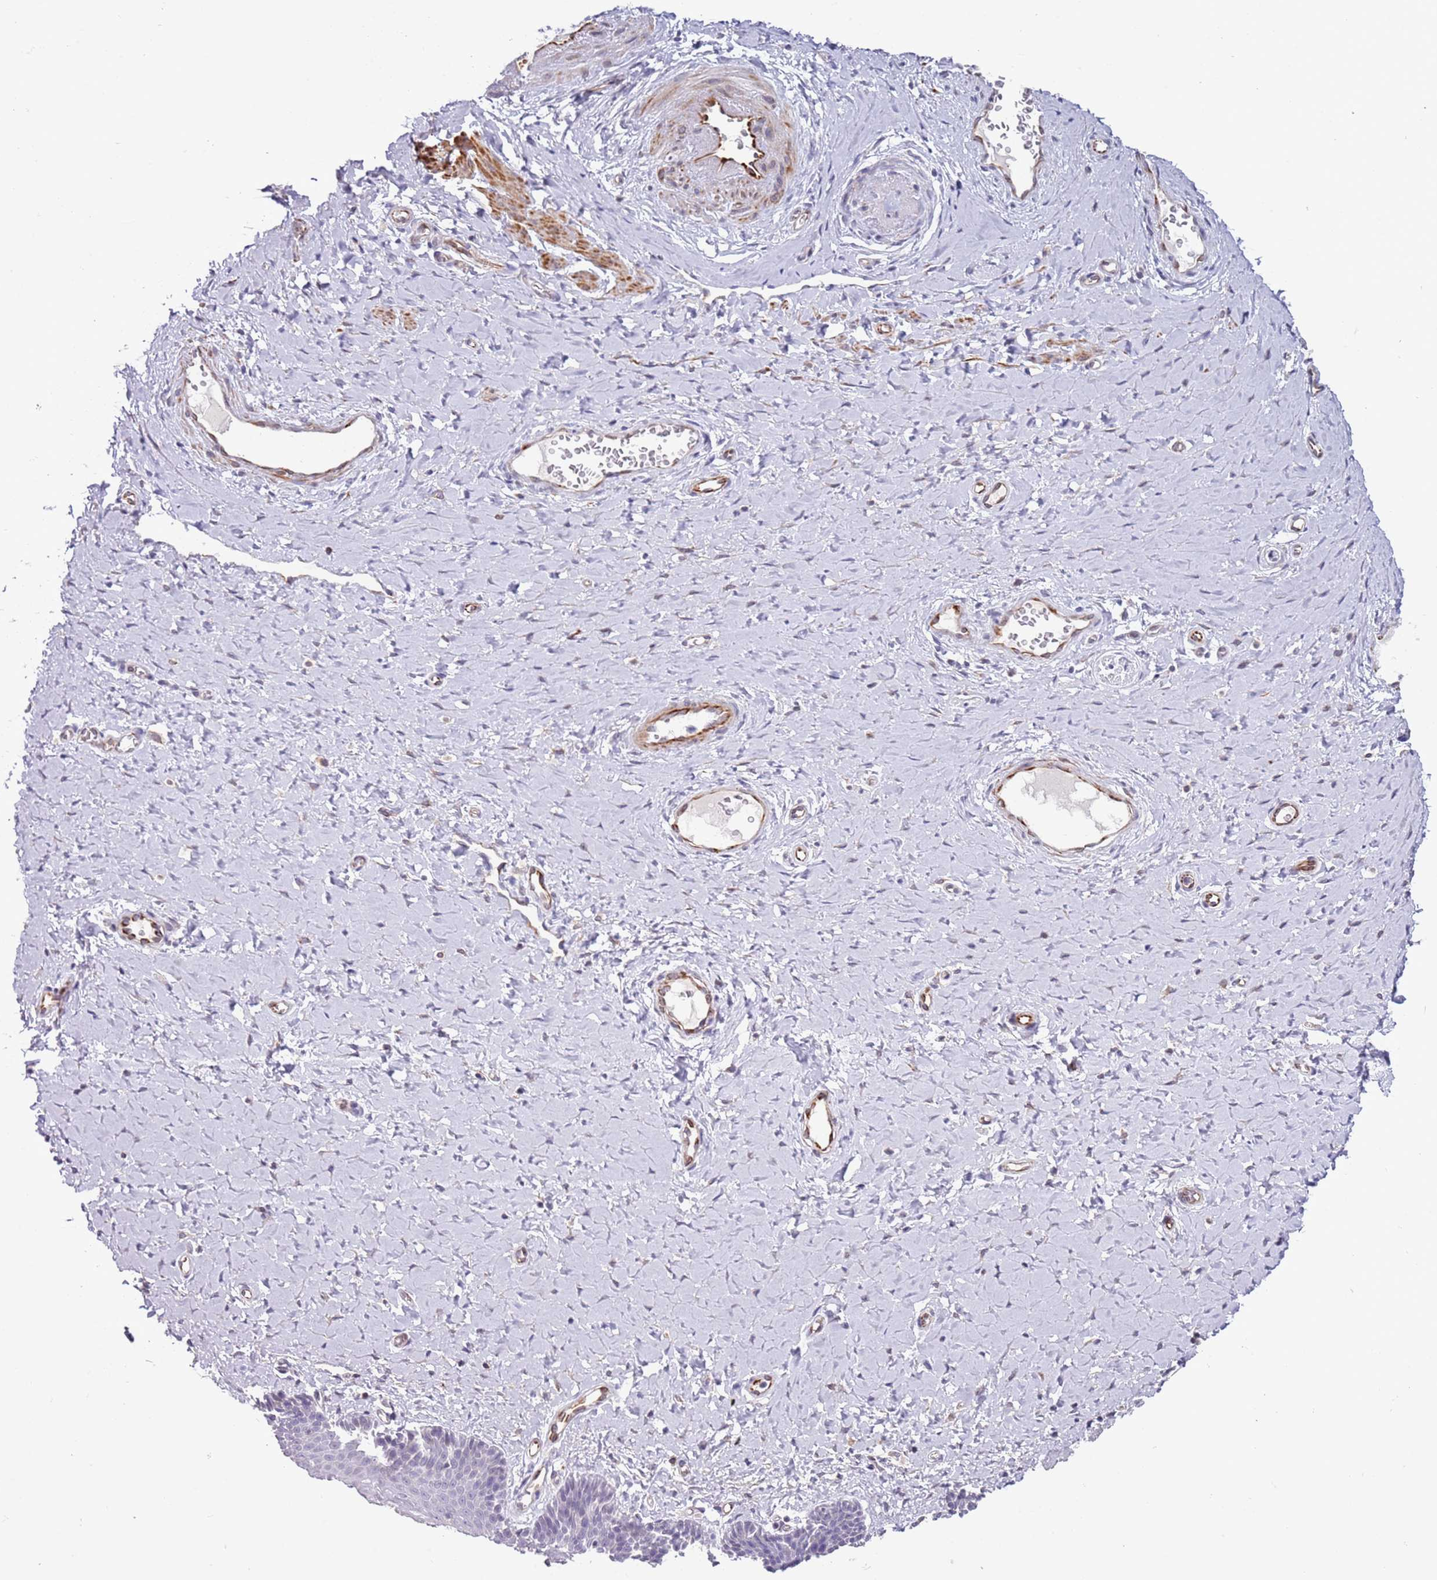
{"staining": {"intensity": "negative", "quantity": "none", "location": "none"}, "tissue": "vagina", "cell_type": "Squamous epithelial cells", "image_type": "normal", "snomed": [{"axis": "morphology", "description": "Normal tissue, NOS"}, {"axis": "topography", "description": "Vagina"}], "caption": "High power microscopy photomicrograph of an immunohistochemistry photomicrograph of normal vagina, revealing no significant positivity in squamous epithelial cells.", "gene": "ENSG00000271254", "patient": {"sex": "female", "age": 65}}